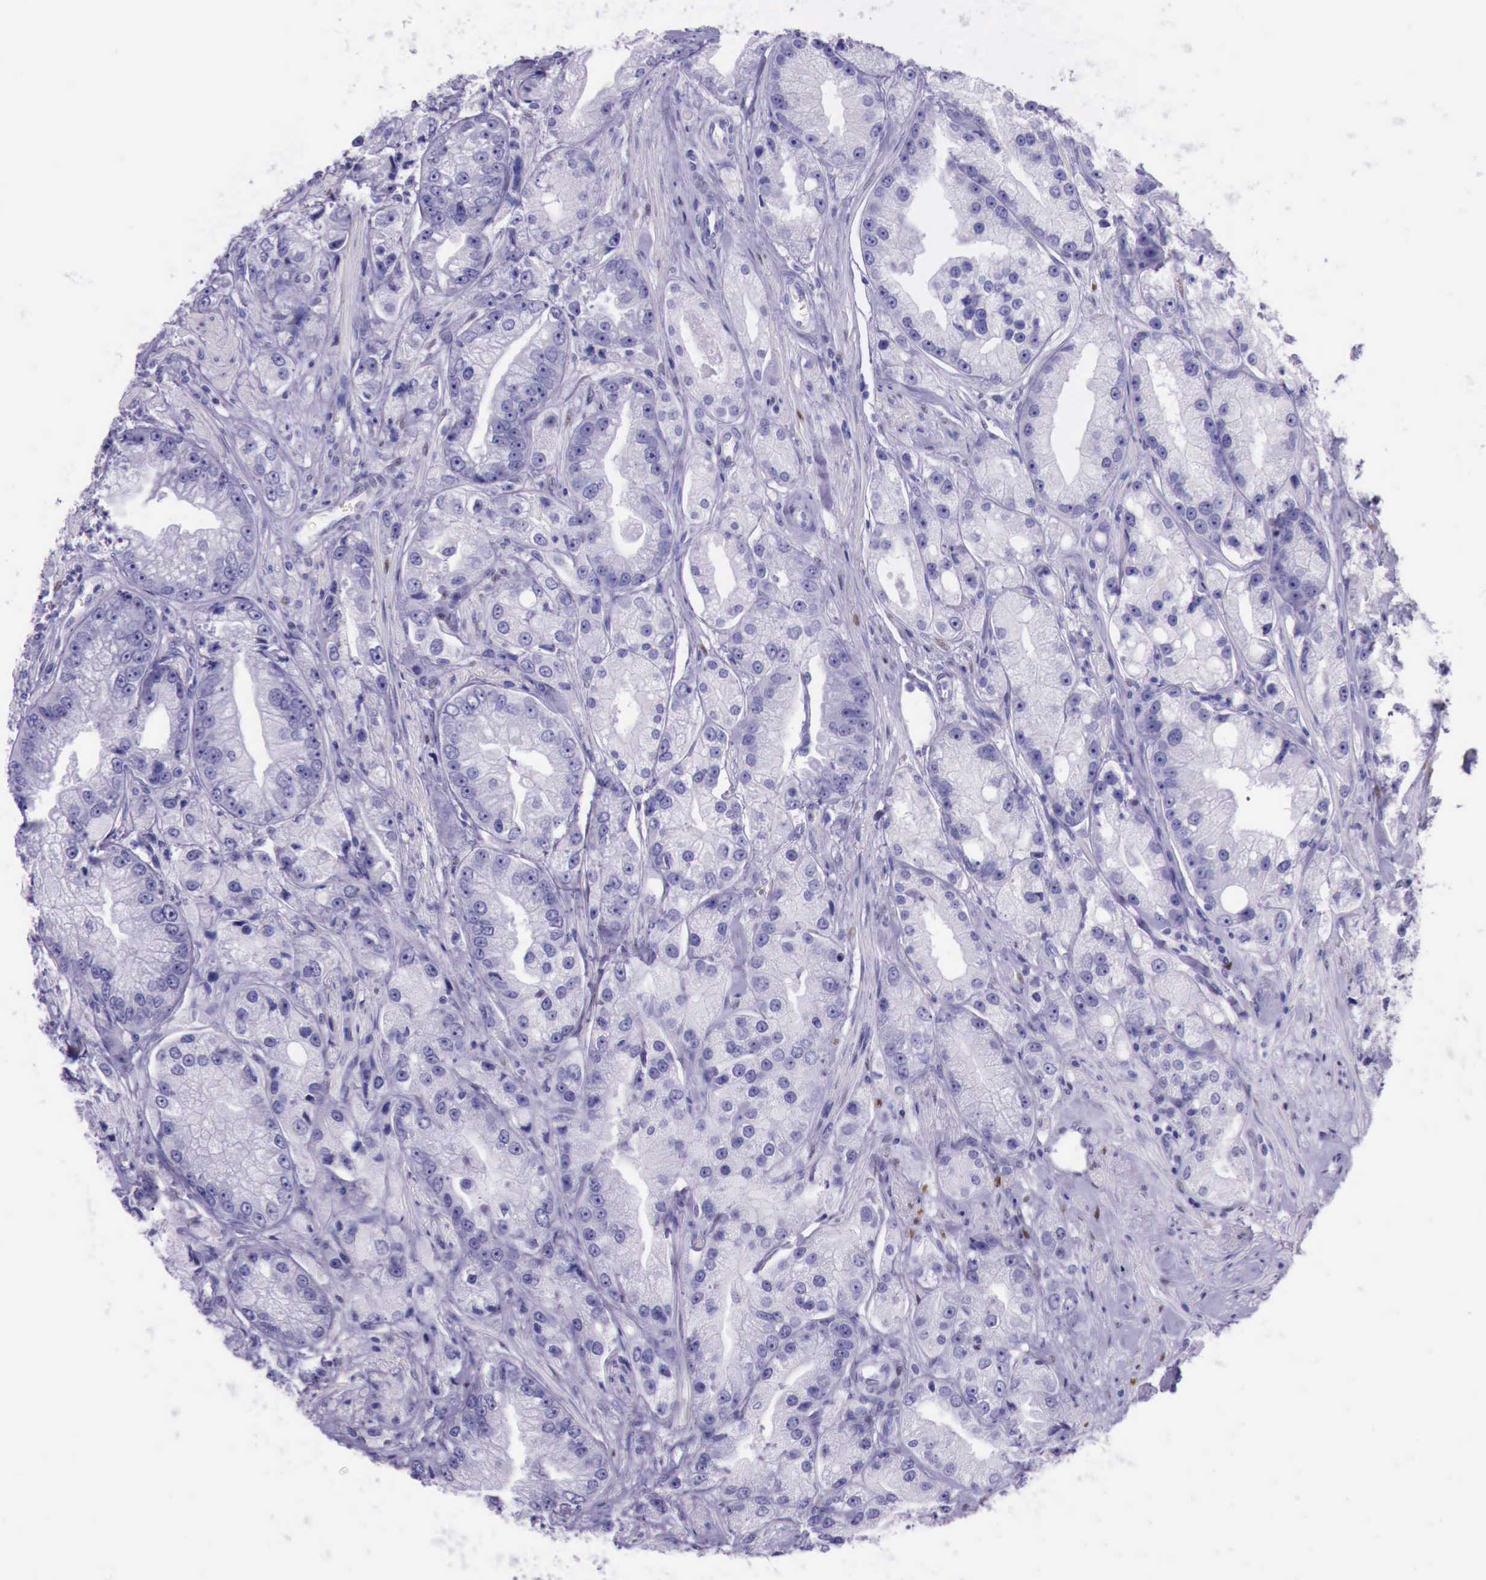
{"staining": {"intensity": "negative", "quantity": "none", "location": "none"}, "tissue": "prostate cancer", "cell_type": "Tumor cells", "image_type": "cancer", "snomed": [{"axis": "morphology", "description": "Adenocarcinoma, Medium grade"}, {"axis": "topography", "description": "Prostate"}], "caption": "Prostate cancer was stained to show a protein in brown. There is no significant expression in tumor cells.", "gene": "ESR1", "patient": {"sex": "male", "age": 72}}